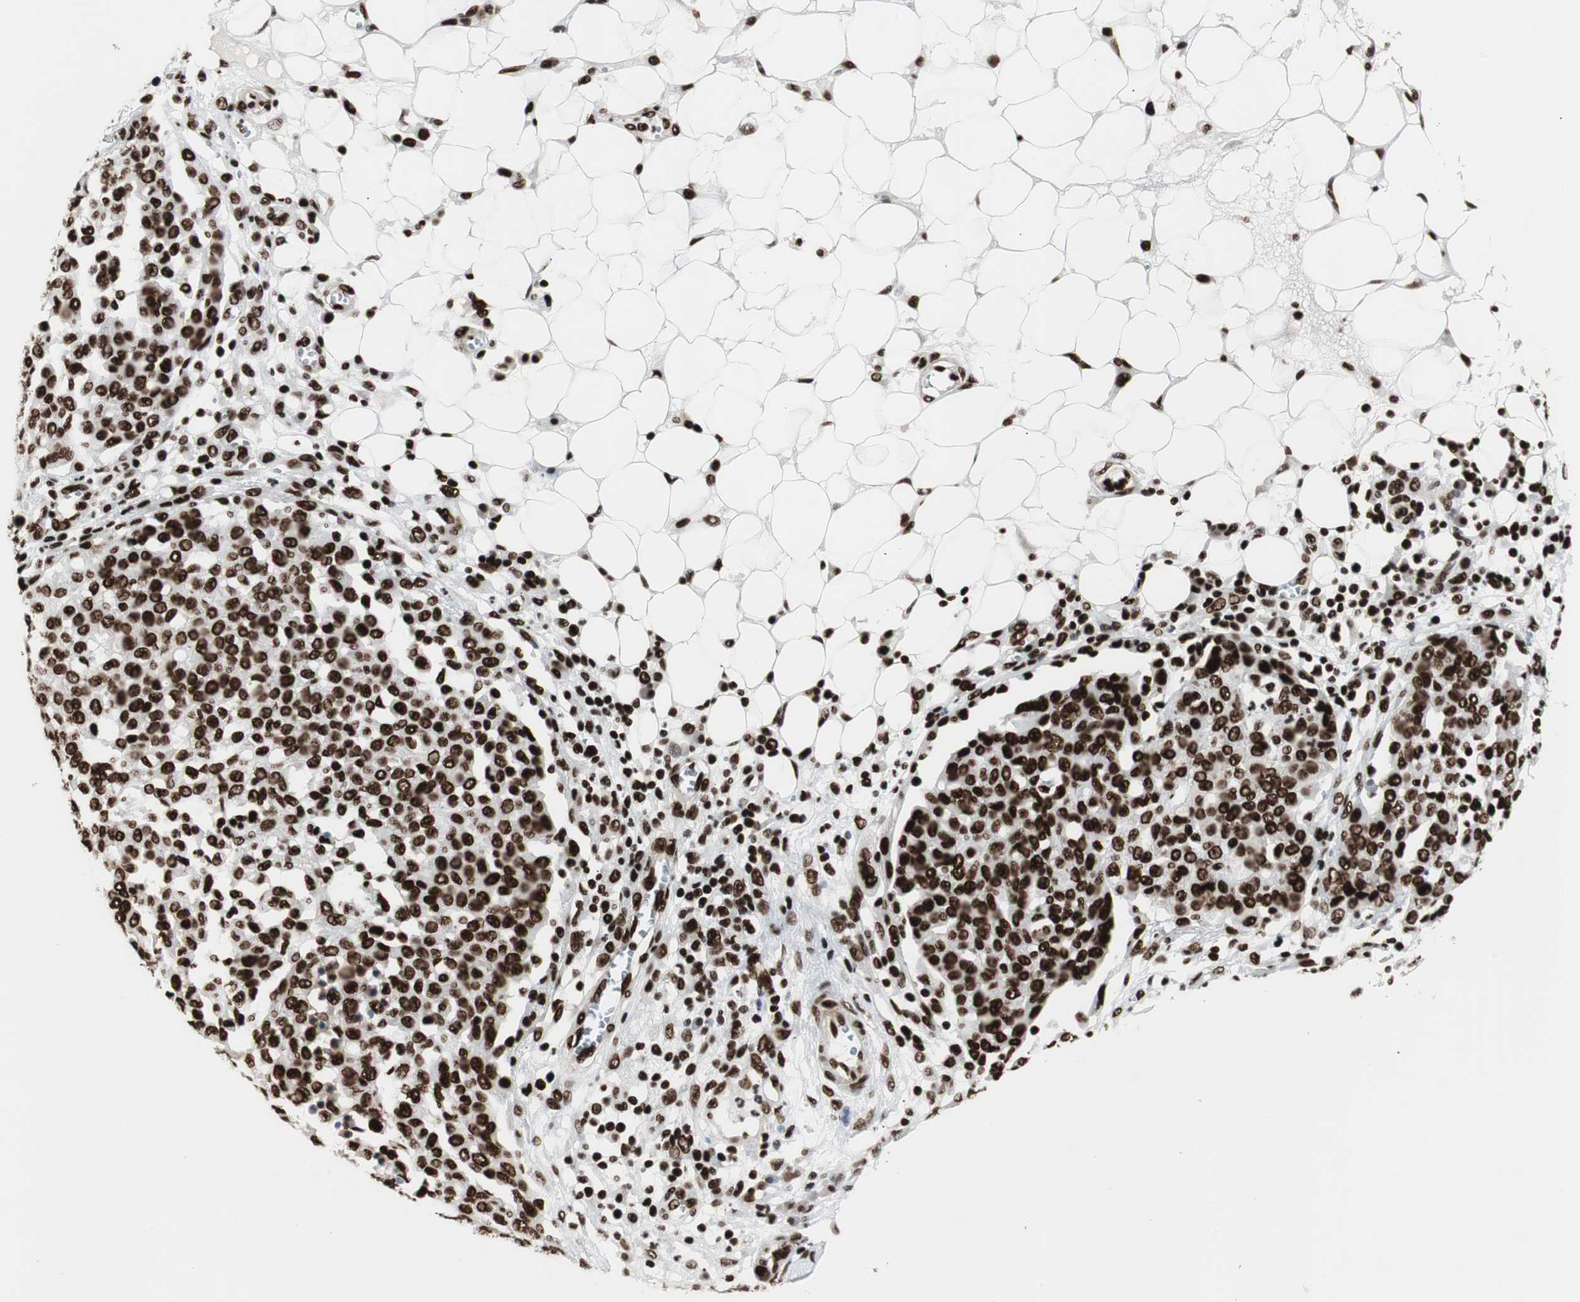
{"staining": {"intensity": "strong", "quantity": ">75%", "location": "nuclear"}, "tissue": "ovarian cancer", "cell_type": "Tumor cells", "image_type": "cancer", "snomed": [{"axis": "morphology", "description": "Cystadenocarcinoma, serous, NOS"}, {"axis": "topography", "description": "Soft tissue"}, {"axis": "topography", "description": "Ovary"}], "caption": "A histopathology image showing strong nuclear positivity in approximately >75% of tumor cells in ovarian cancer, as visualized by brown immunohistochemical staining.", "gene": "MTA2", "patient": {"sex": "female", "age": 57}}